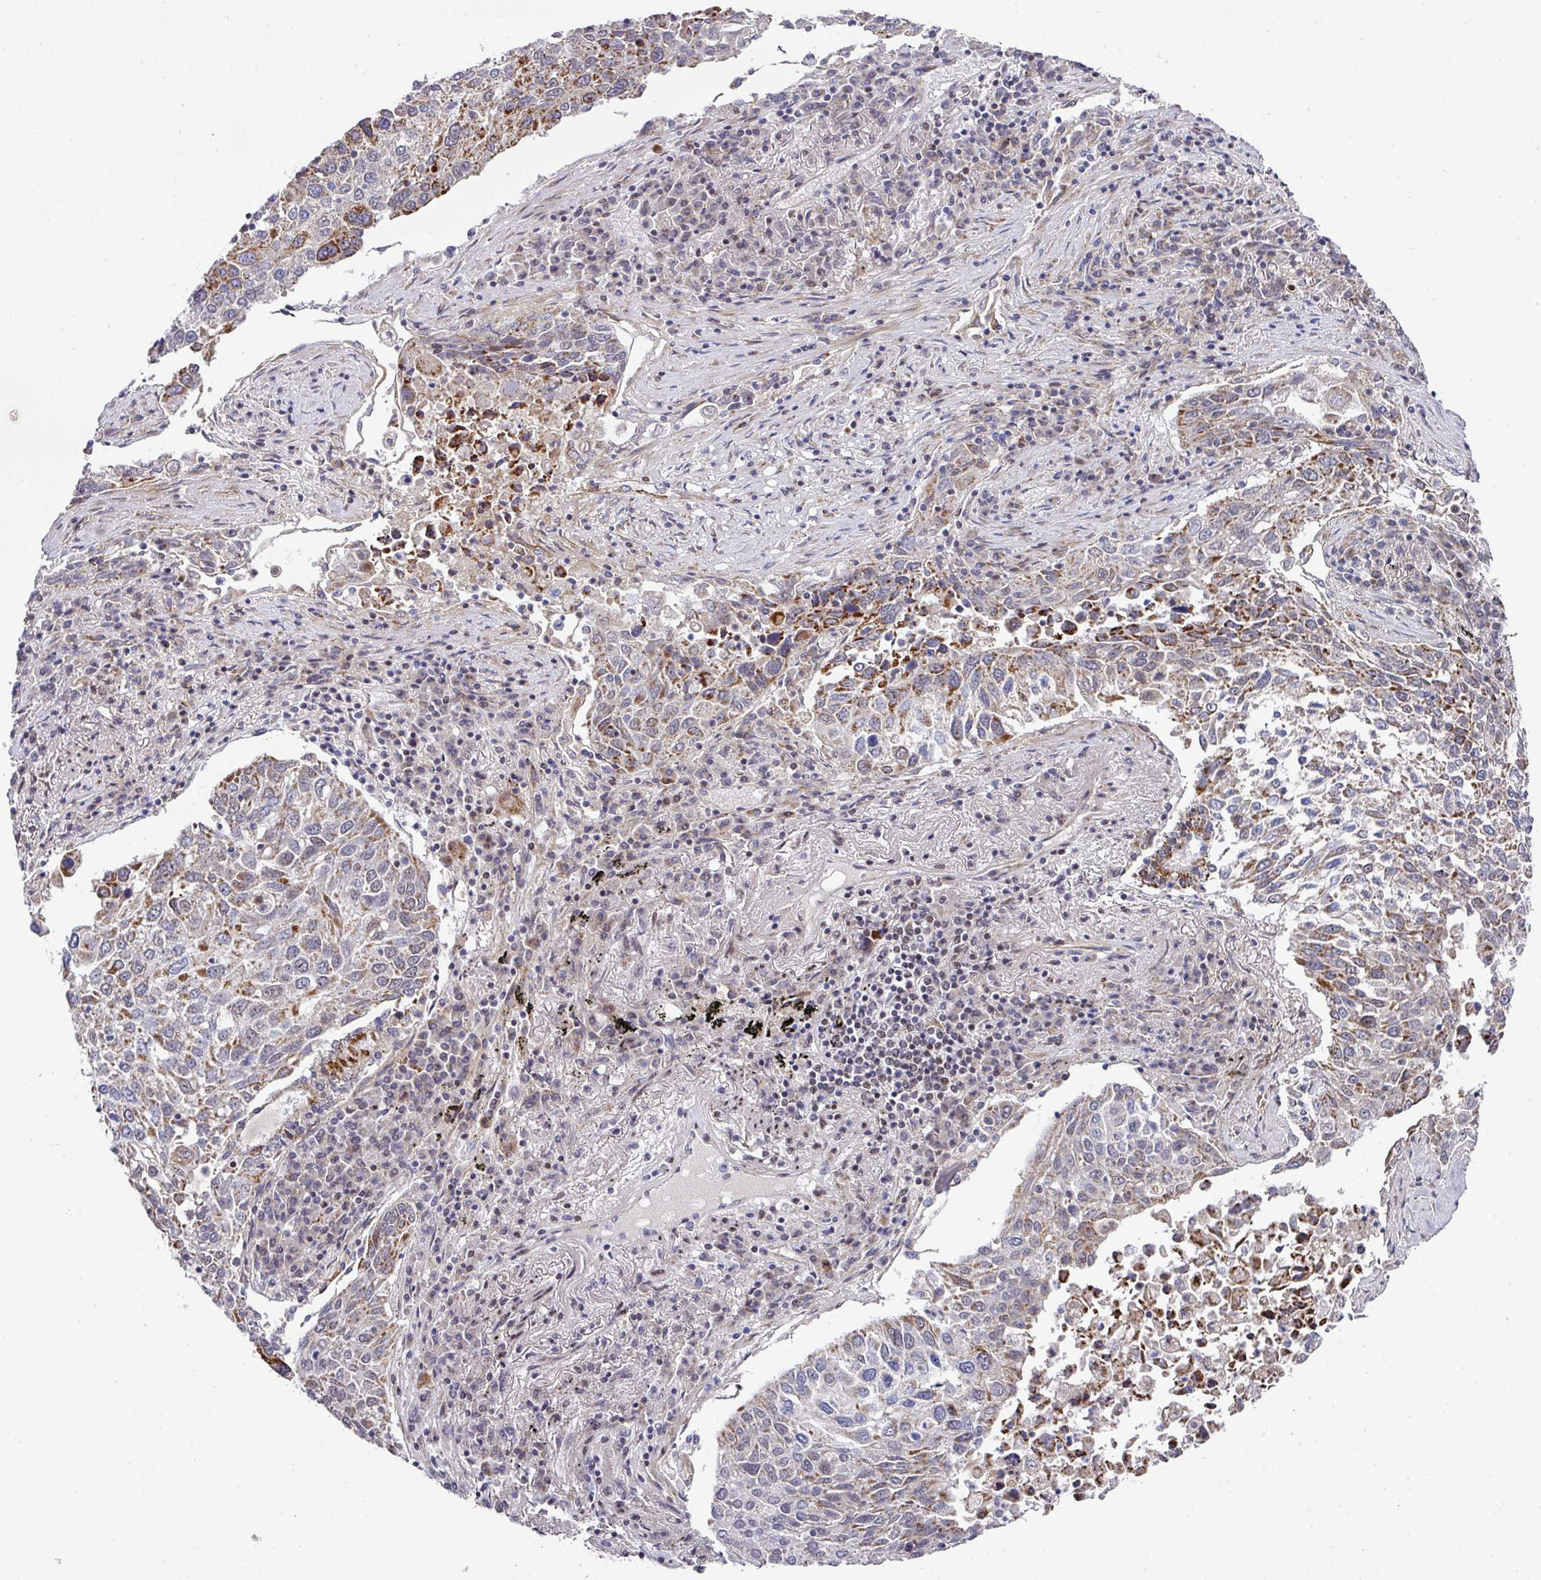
{"staining": {"intensity": "weak", "quantity": "25%-75%", "location": "cytoplasmic/membranous"}, "tissue": "lung cancer", "cell_type": "Tumor cells", "image_type": "cancer", "snomed": [{"axis": "morphology", "description": "Squamous cell carcinoma, NOS"}, {"axis": "topography", "description": "Lung"}], "caption": "The histopathology image demonstrates immunohistochemical staining of lung squamous cell carcinoma. There is weak cytoplasmic/membranous expression is present in about 25%-75% of tumor cells.", "gene": "CBX7", "patient": {"sex": "male", "age": 65}}